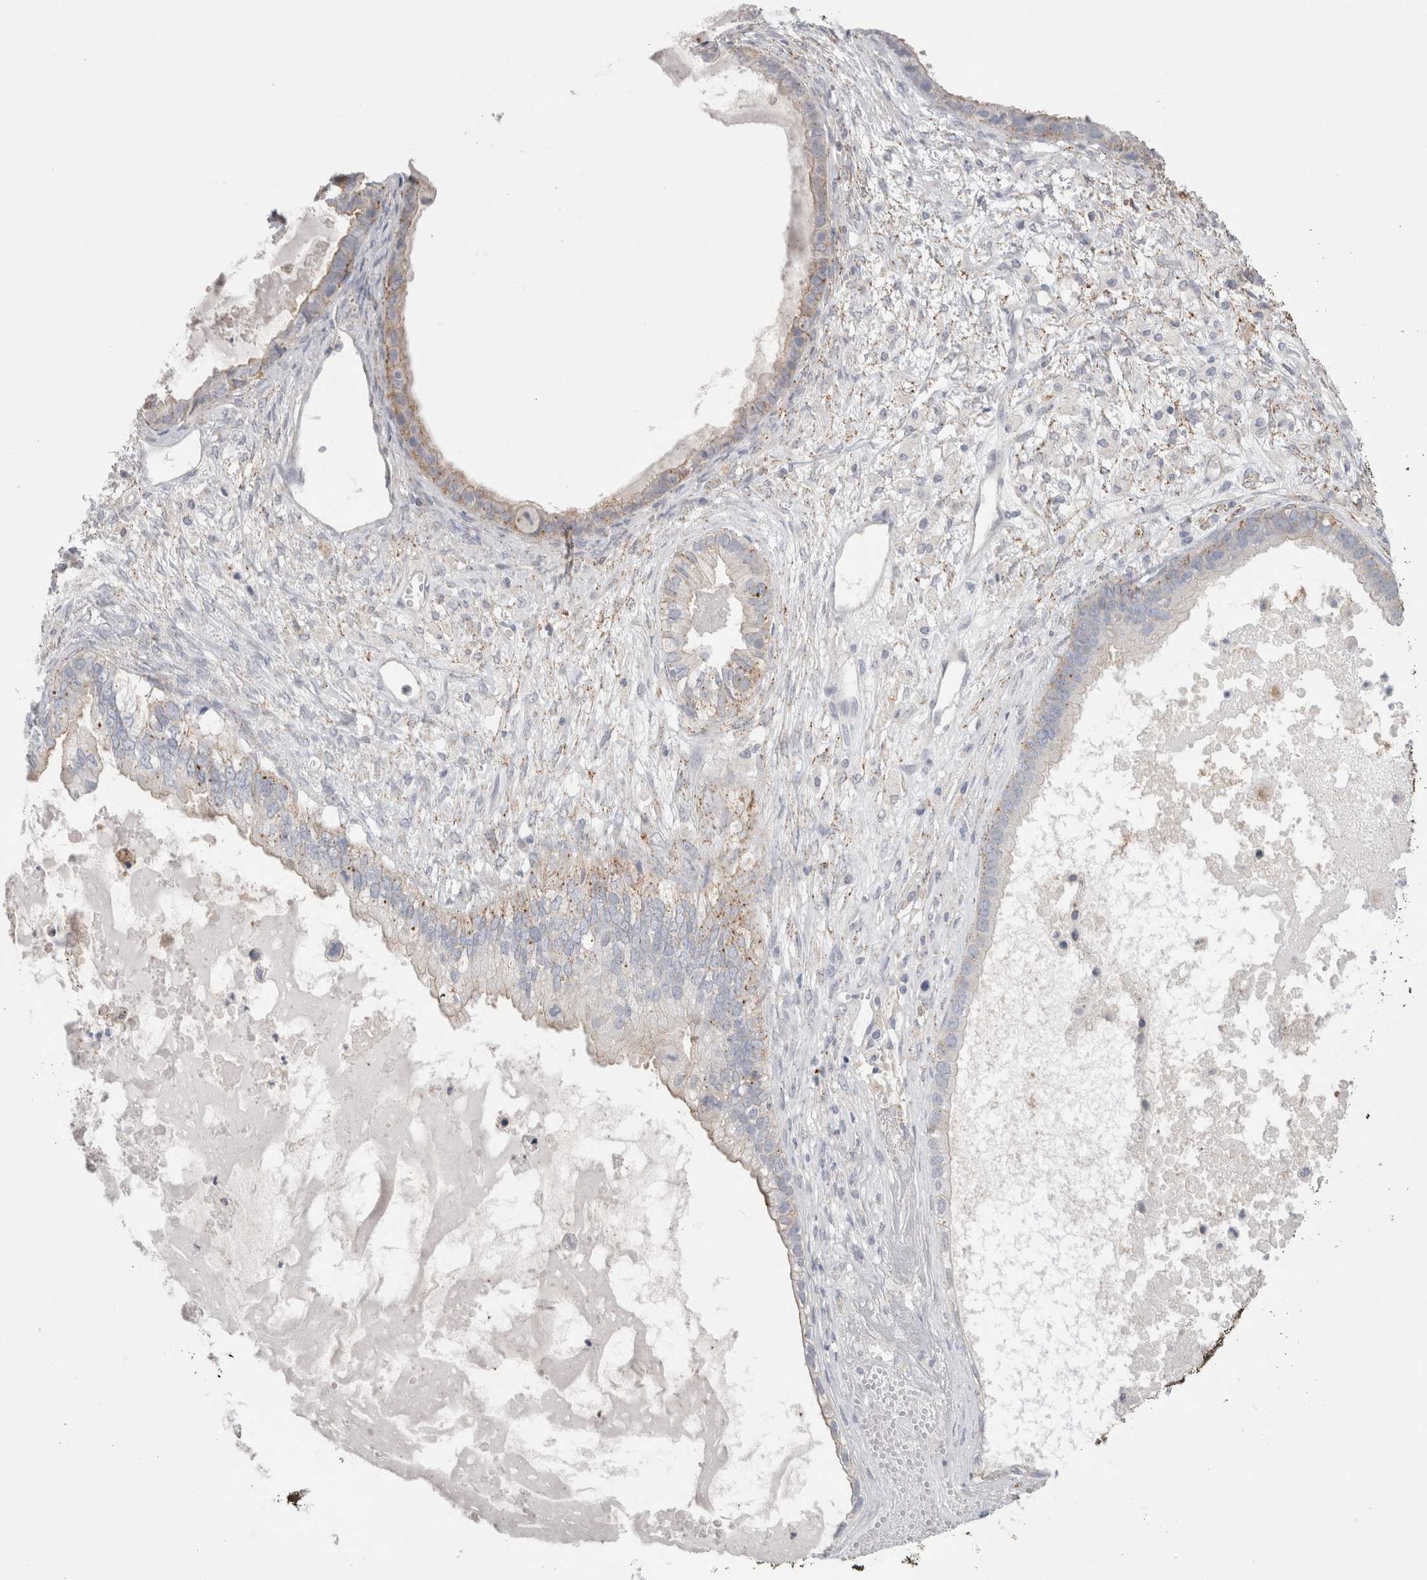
{"staining": {"intensity": "weak", "quantity": "<25%", "location": "cytoplasmic/membranous"}, "tissue": "ovarian cancer", "cell_type": "Tumor cells", "image_type": "cancer", "snomed": [{"axis": "morphology", "description": "Cystadenocarcinoma, mucinous, NOS"}, {"axis": "topography", "description": "Ovary"}], "caption": "High magnification brightfield microscopy of mucinous cystadenocarcinoma (ovarian) stained with DAB (3,3'-diaminobenzidine) (brown) and counterstained with hematoxylin (blue): tumor cells show no significant staining.", "gene": "EPDR1", "patient": {"sex": "female", "age": 80}}